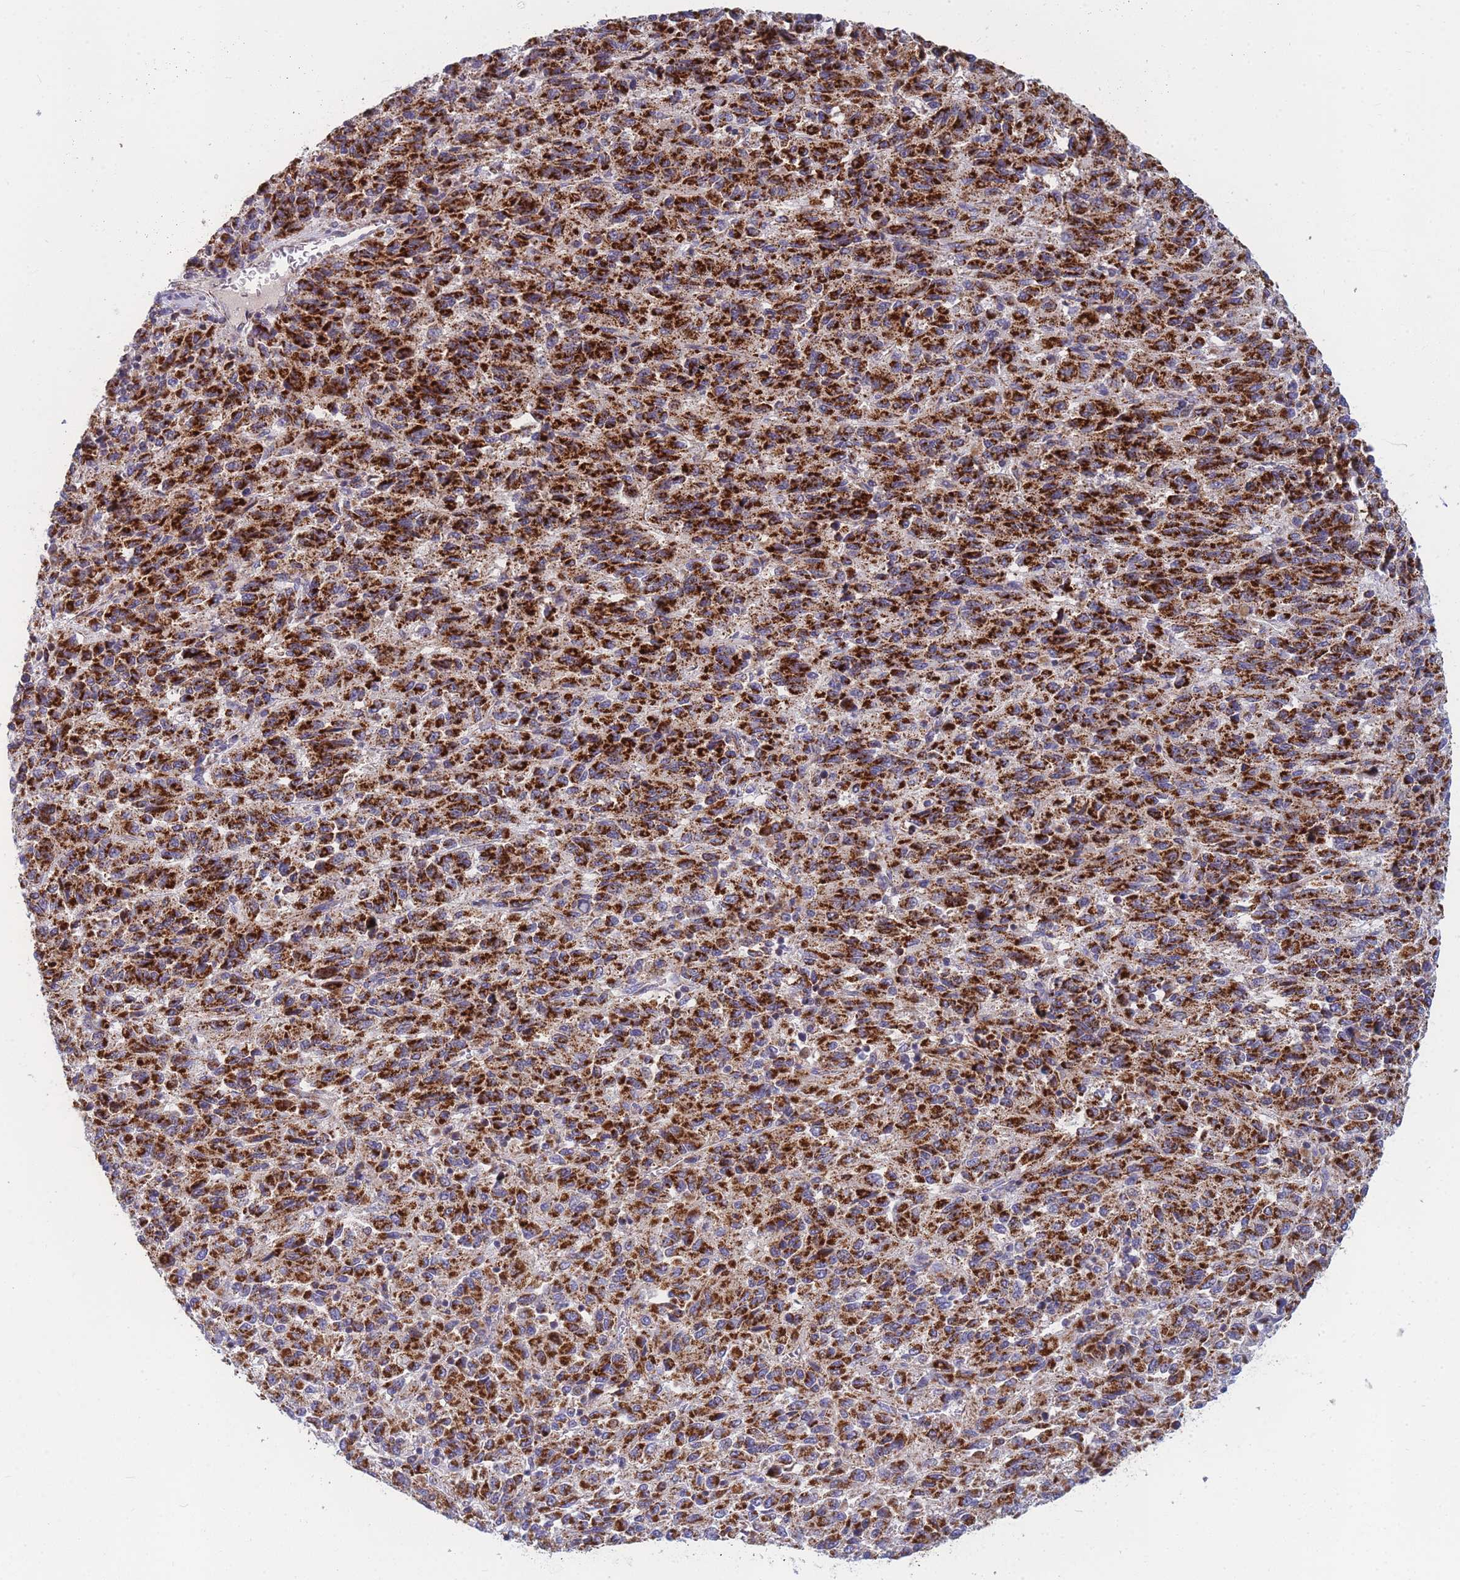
{"staining": {"intensity": "strong", "quantity": ">75%", "location": "cytoplasmic/membranous"}, "tissue": "melanoma", "cell_type": "Tumor cells", "image_type": "cancer", "snomed": [{"axis": "morphology", "description": "Malignant melanoma, Metastatic site"}, {"axis": "topography", "description": "Lung"}], "caption": "Strong cytoplasmic/membranous staining is appreciated in approximately >75% of tumor cells in malignant melanoma (metastatic site).", "gene": "MRPS11", "patient": {"sex": "male", "age": 64}}